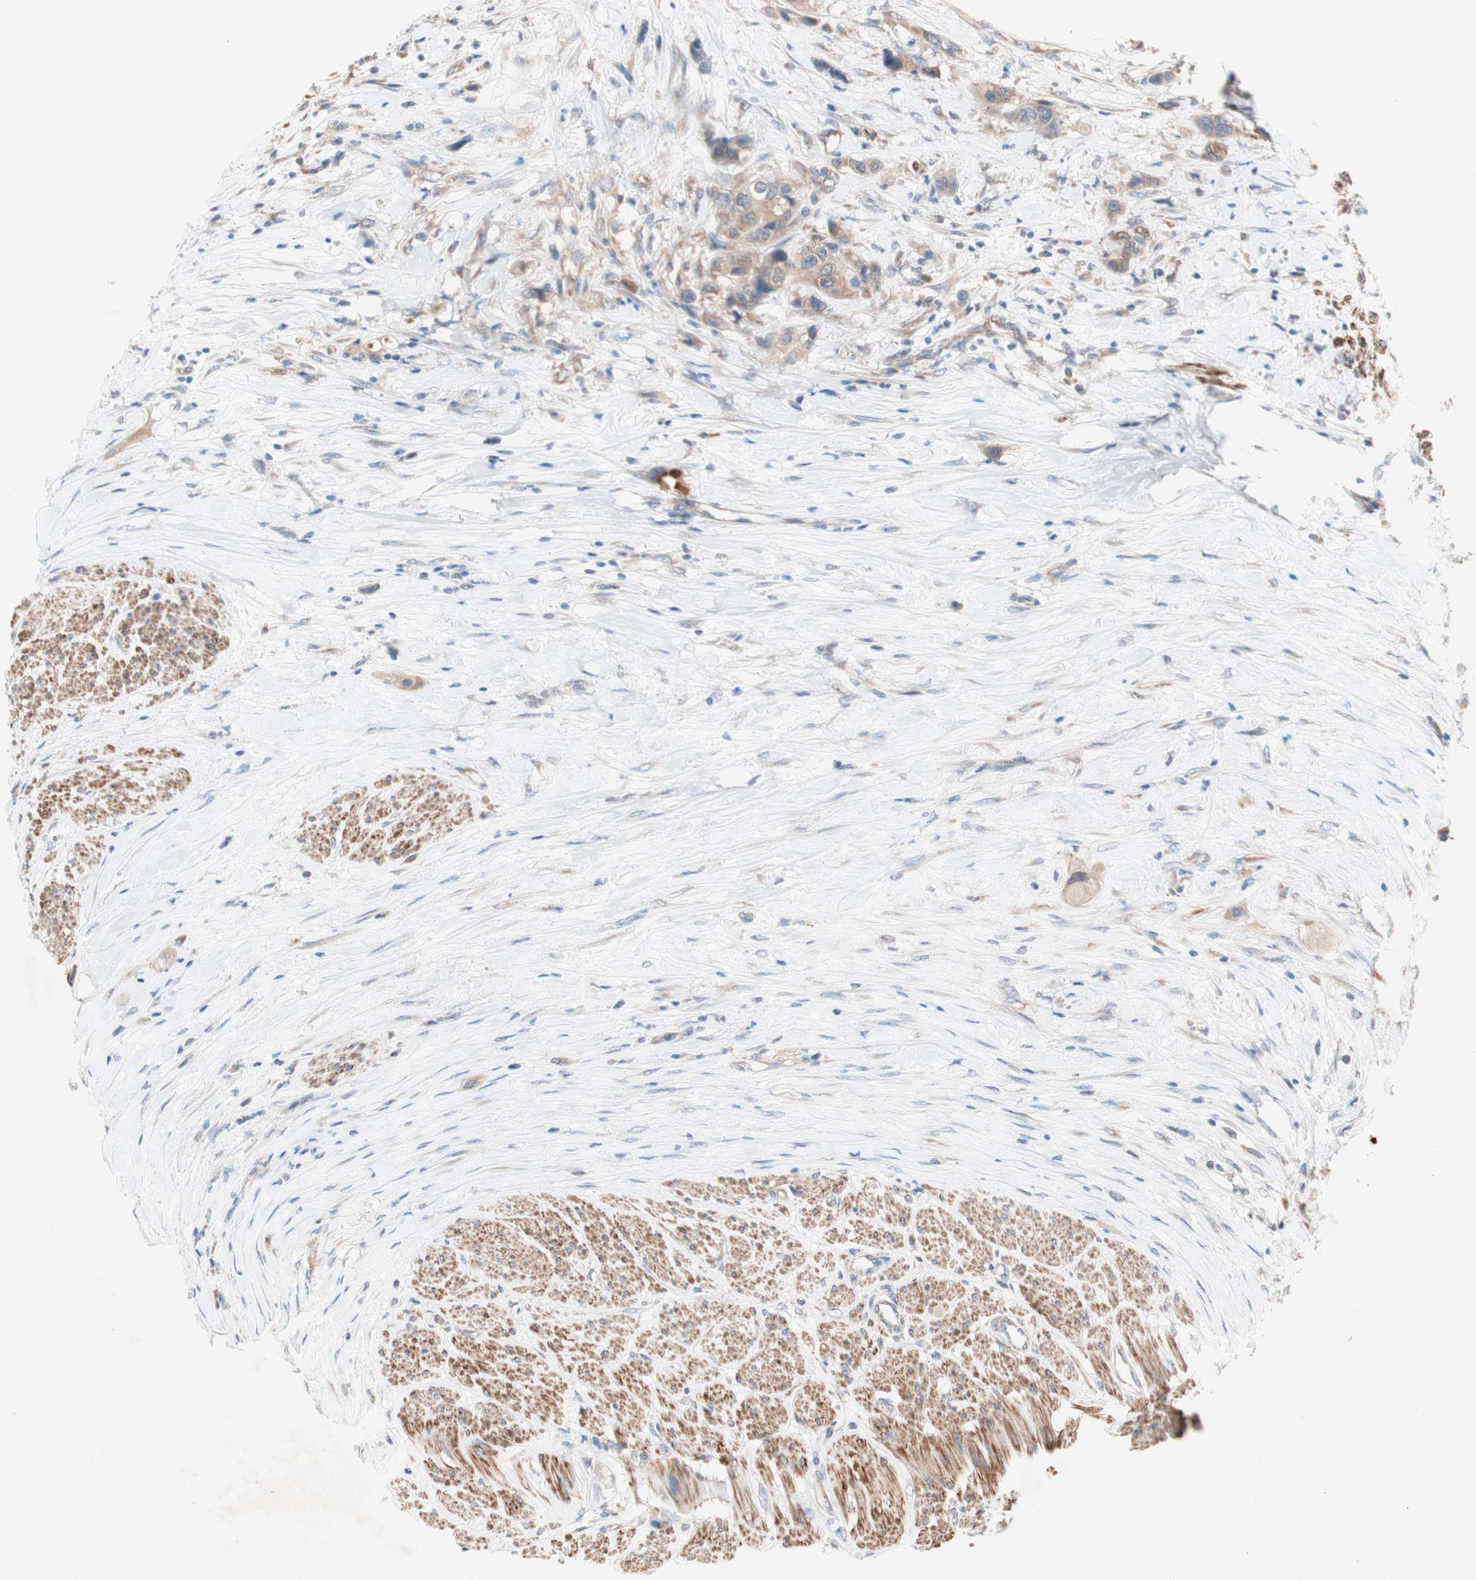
{"staining": {"intensity": "weak", "quantity": ">75%", "location": "cytoplasmic/membranous"}, "tissue": "urothelial cancer", "cell_type": "Tumor cells", "image_type": "cancer", "snomed": [{"axis": "morphology", "description": "Urothelial carcinoma, High grade"}, {"axis": "topography", "description": "Urinary bladder"}], "caption": "Immunohistochemical staining of human urothelial carcinoma (high-grade) reveals low levels of weak cytoplasmic/membranous positivity in approximately >75% of tumor cells.", "gene": "PDGFB", "patient": {"sex": "female", "age": 56}}